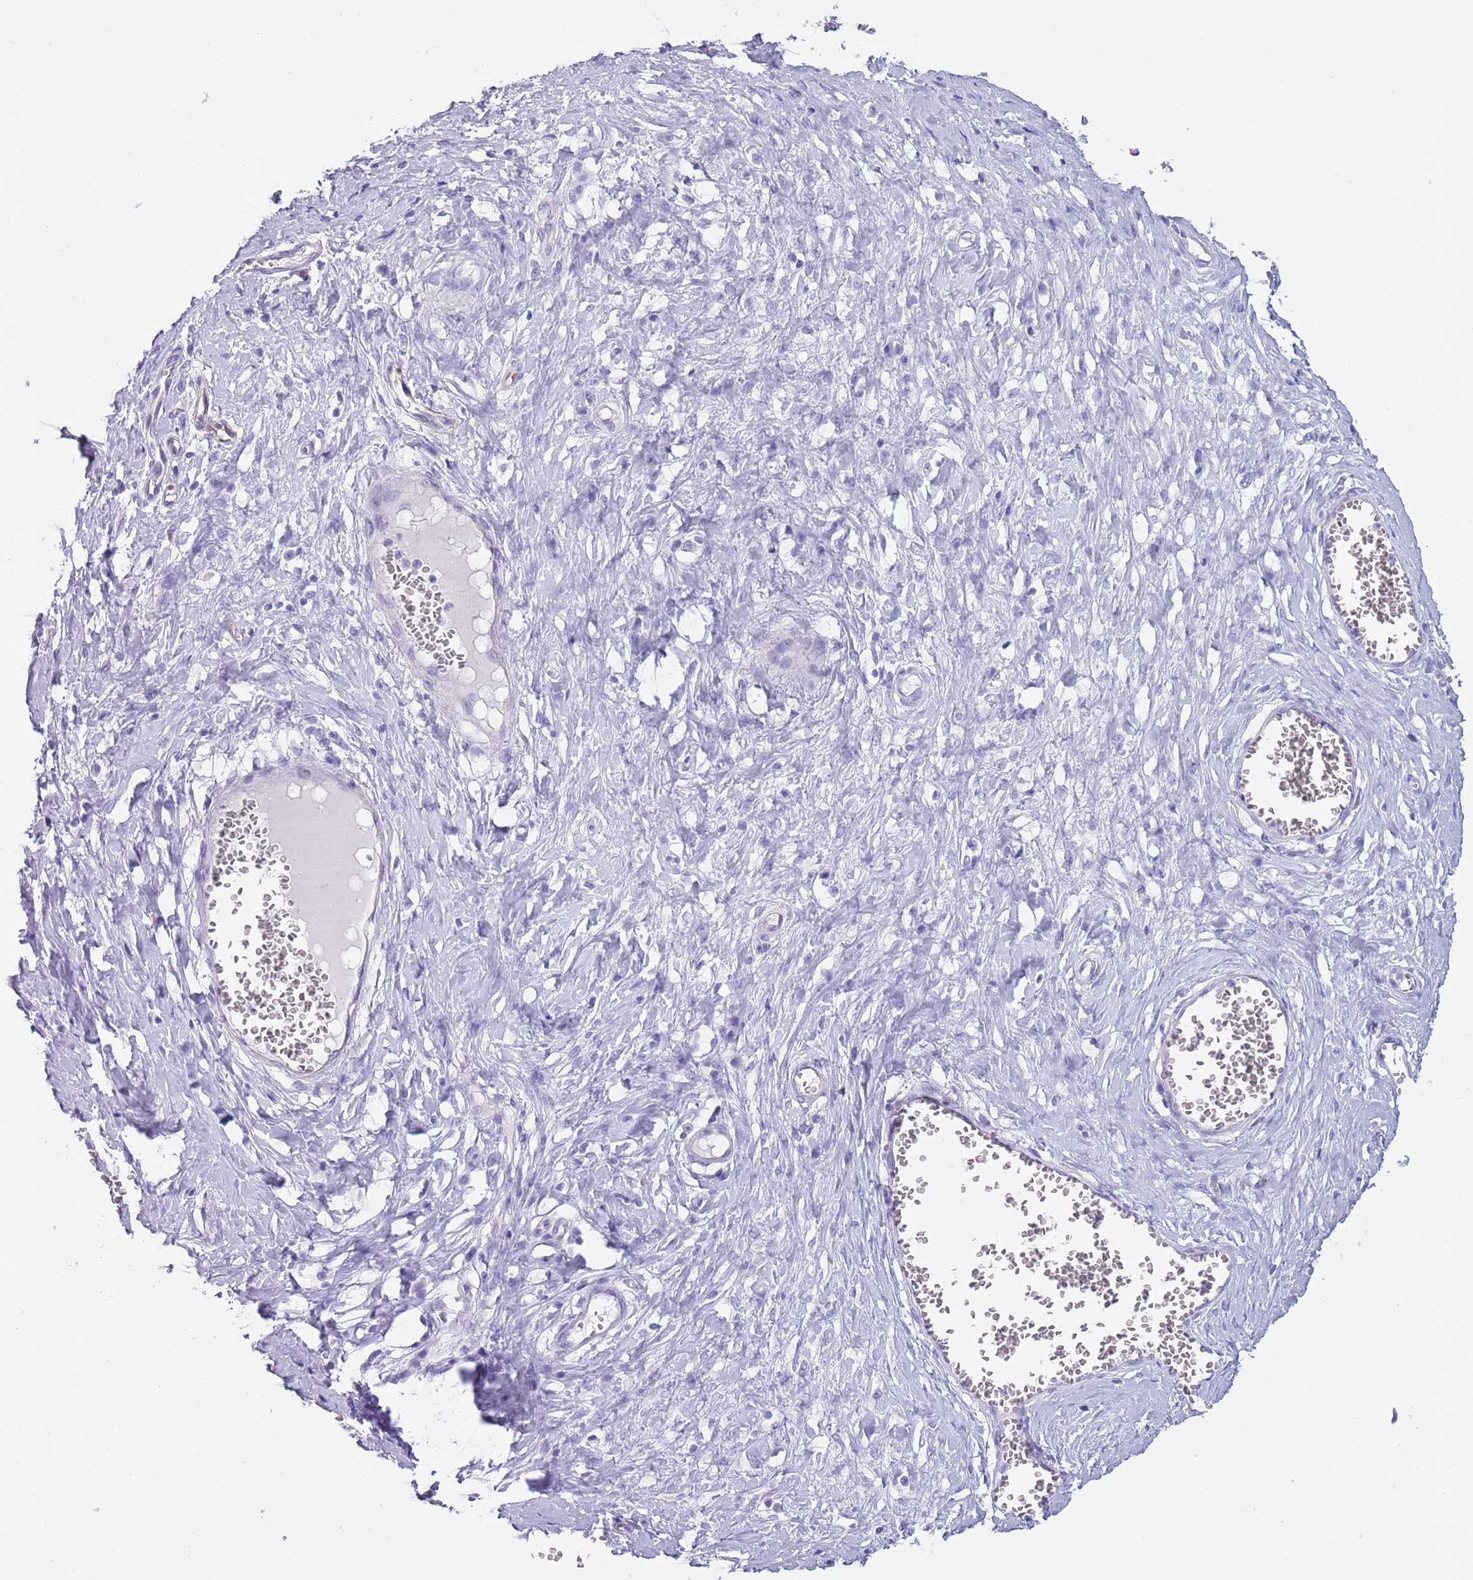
{"staining": {"intensity": "negative", "quantity": "none", "location": "none"}, "tissue": "cervix", "cell_type": "Glandular cells", "image_type": "normal", "snomed": [{"axis": "morphology", "description": "Normal tissue, NOS"}, {"axis": "morphology", "description": "Adenocarcinoma, NOS"}, {"axis": "topography", "description": "Cervix"}], "caption": "This is a micrograph of immunohistochemistry staining of unremarkable cervix, which shows no positivity in glandular cells.", "gene": "TSGA13", "patient": {"sex": "female", "age": 29}}